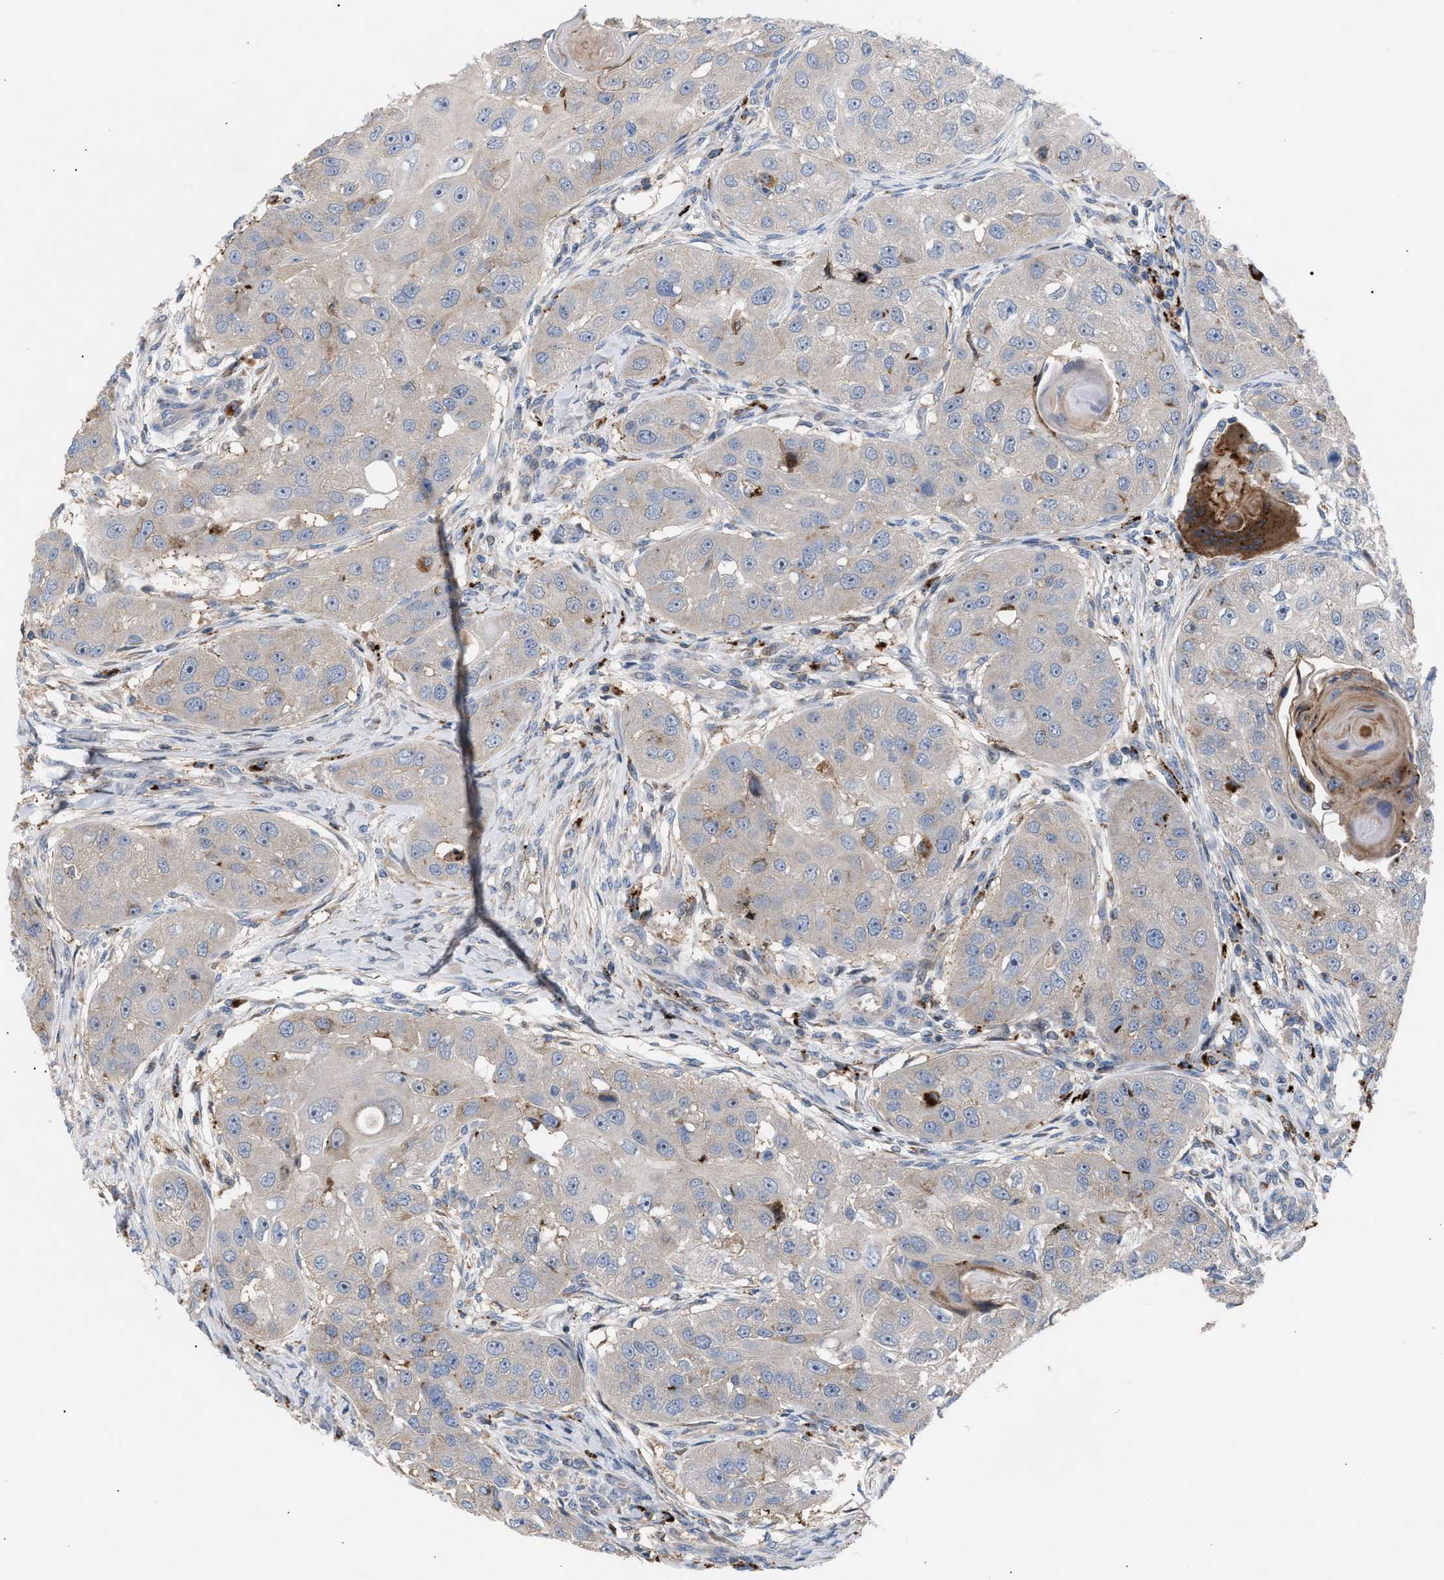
{"staining": {"intensity": "negative", "quantity": "none", "location": "none"}, "tissue": "head and neck cancer", "cell_type": "Tumor cells", "image_type": "cancer", "snomed": [{"axis": "morphology", "description": "Normal tissue, NOS"}, {"axis": "morphology", "description": "Squamous cell carcinoma, NOS"}, {"axis": "topography", "description": "Skeletal muscle"}, {"axis": "topography", "description": "Head-Neck"}], "caption": "The image displays no staining of tumor cells in head and neck squamous cell carcinoma. Nuclei are stained in blue.", "gene": "MBTD1", "patient": {"sex": "male", "age": 51}}